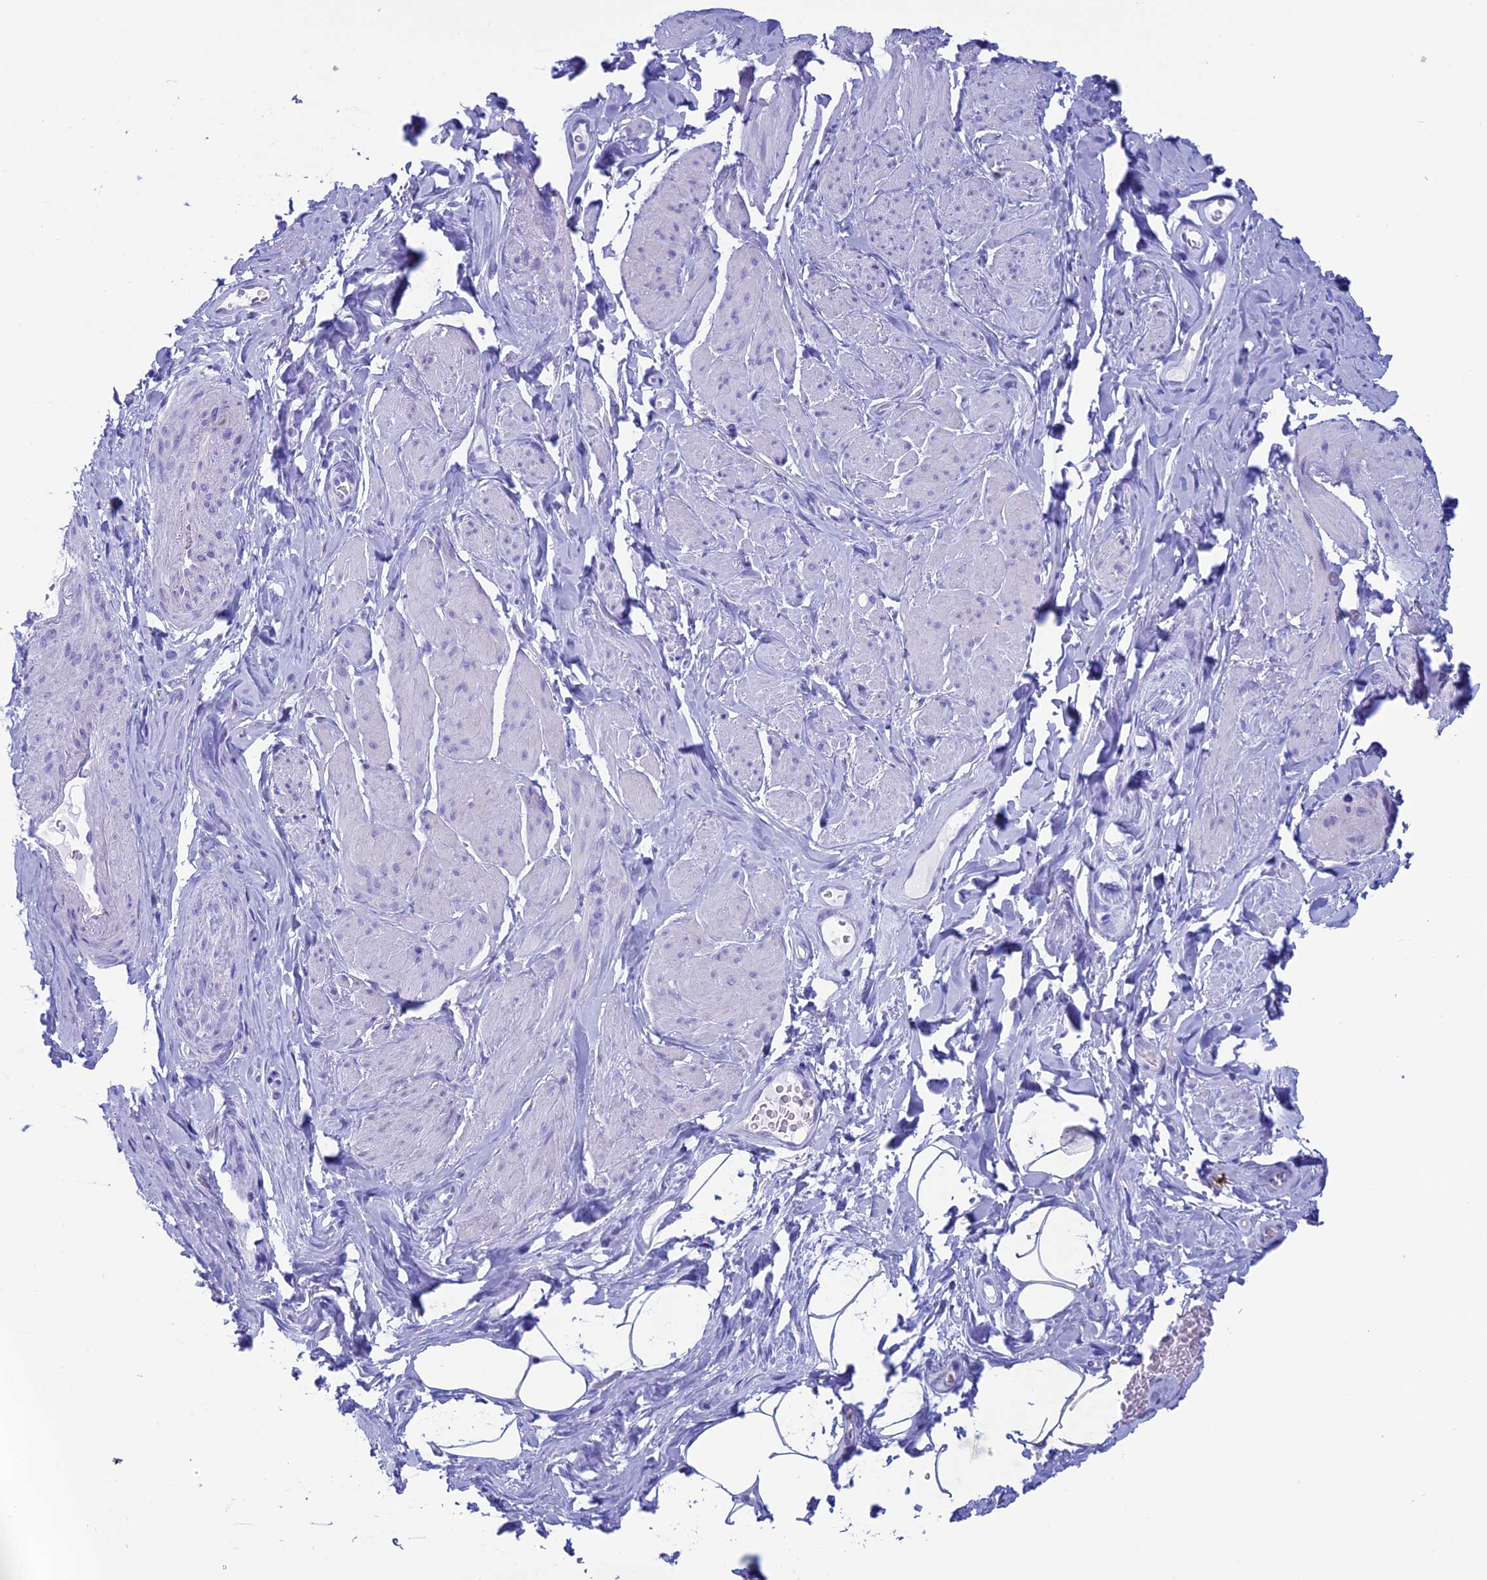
{"staining": {"intensity": "negative", "quantity": "none", "location": "none"}, "tissue": "smooth muscle", "cell_type": "Smooth muscle cells", "image_type": "normal", "snomed": [{"axis": "morphology", "description": "Normal tissue, NOS"}, {"axis": "topography", "description": "Smooth muscle"}, {"axis": "topography", "description": "Peripheral nerve tissue"}], "caption": "Immunohistochemistry (IHC) of normal human smooth muscle exhibits no expression in smooth muscle cells. The staining was performed using DAB (3,3'-diaminobenzidine) to visualize the protein expression in brown, while the nuclei were stained in blue with hematoxylin (Magnification: 20x).", "gene": "FAM169A", "patient": {"sex": "male", "age": 69}}